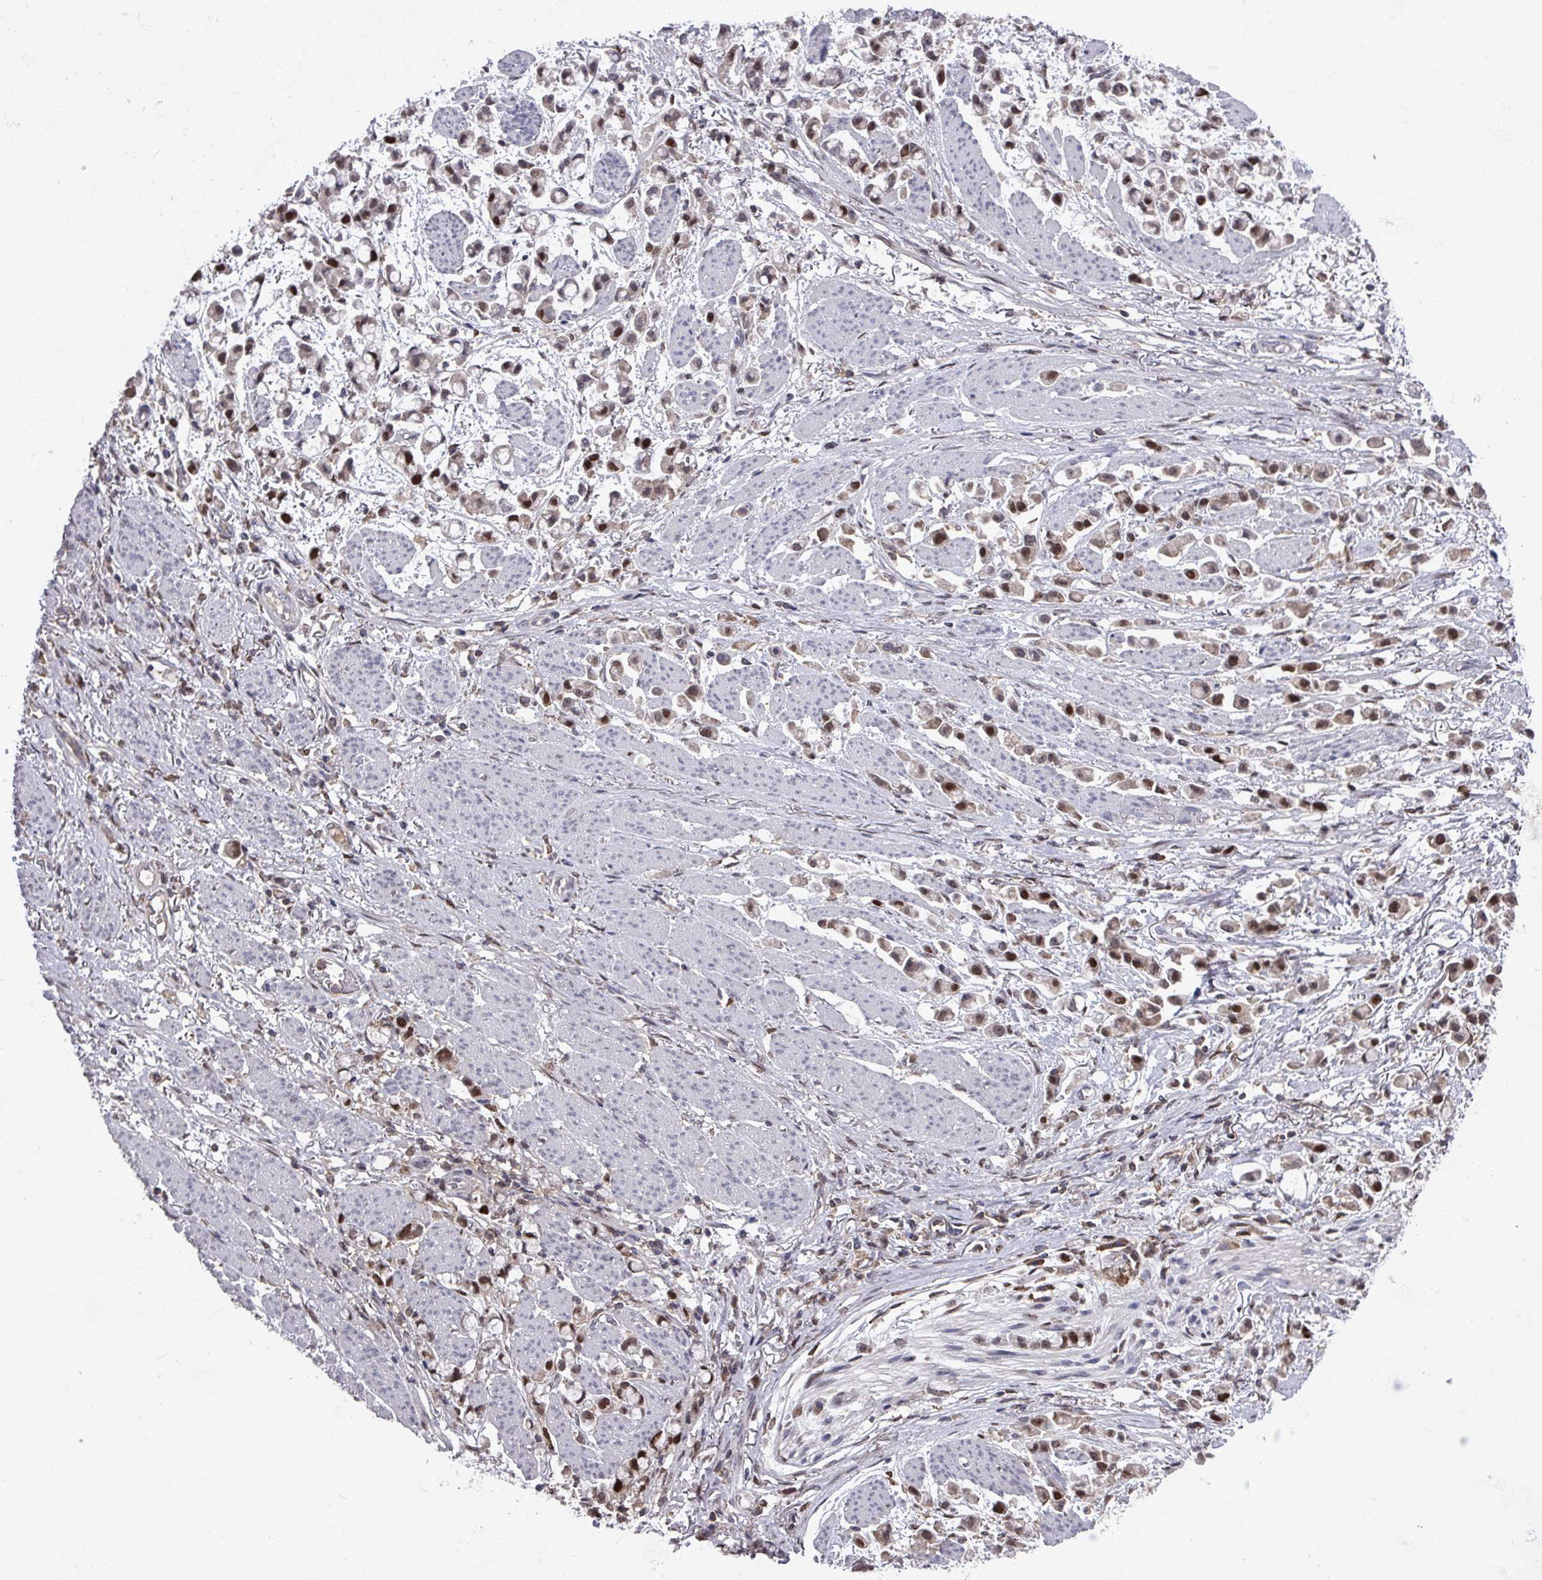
{"staining": {"intensity": "moderate", "quantity": ">75%", "location": "nuclear"}, "tissue": "stomach cancer", "cell_type": "Tumor cells", "image_type": "cancer", "snomed": [{"axis": "morphology", "description": "Adenocarcinoma, NOS"}, {"axis": "topography", "description": "Stomach"}], "caption": "Brown immunohistochemical staining in adenocarcinoma (stomach) displays moderate nuclear positivity in about >75% of tumor cells.", "gene": "PRRX1", "patient": {"sex": "female", "age": 81}}